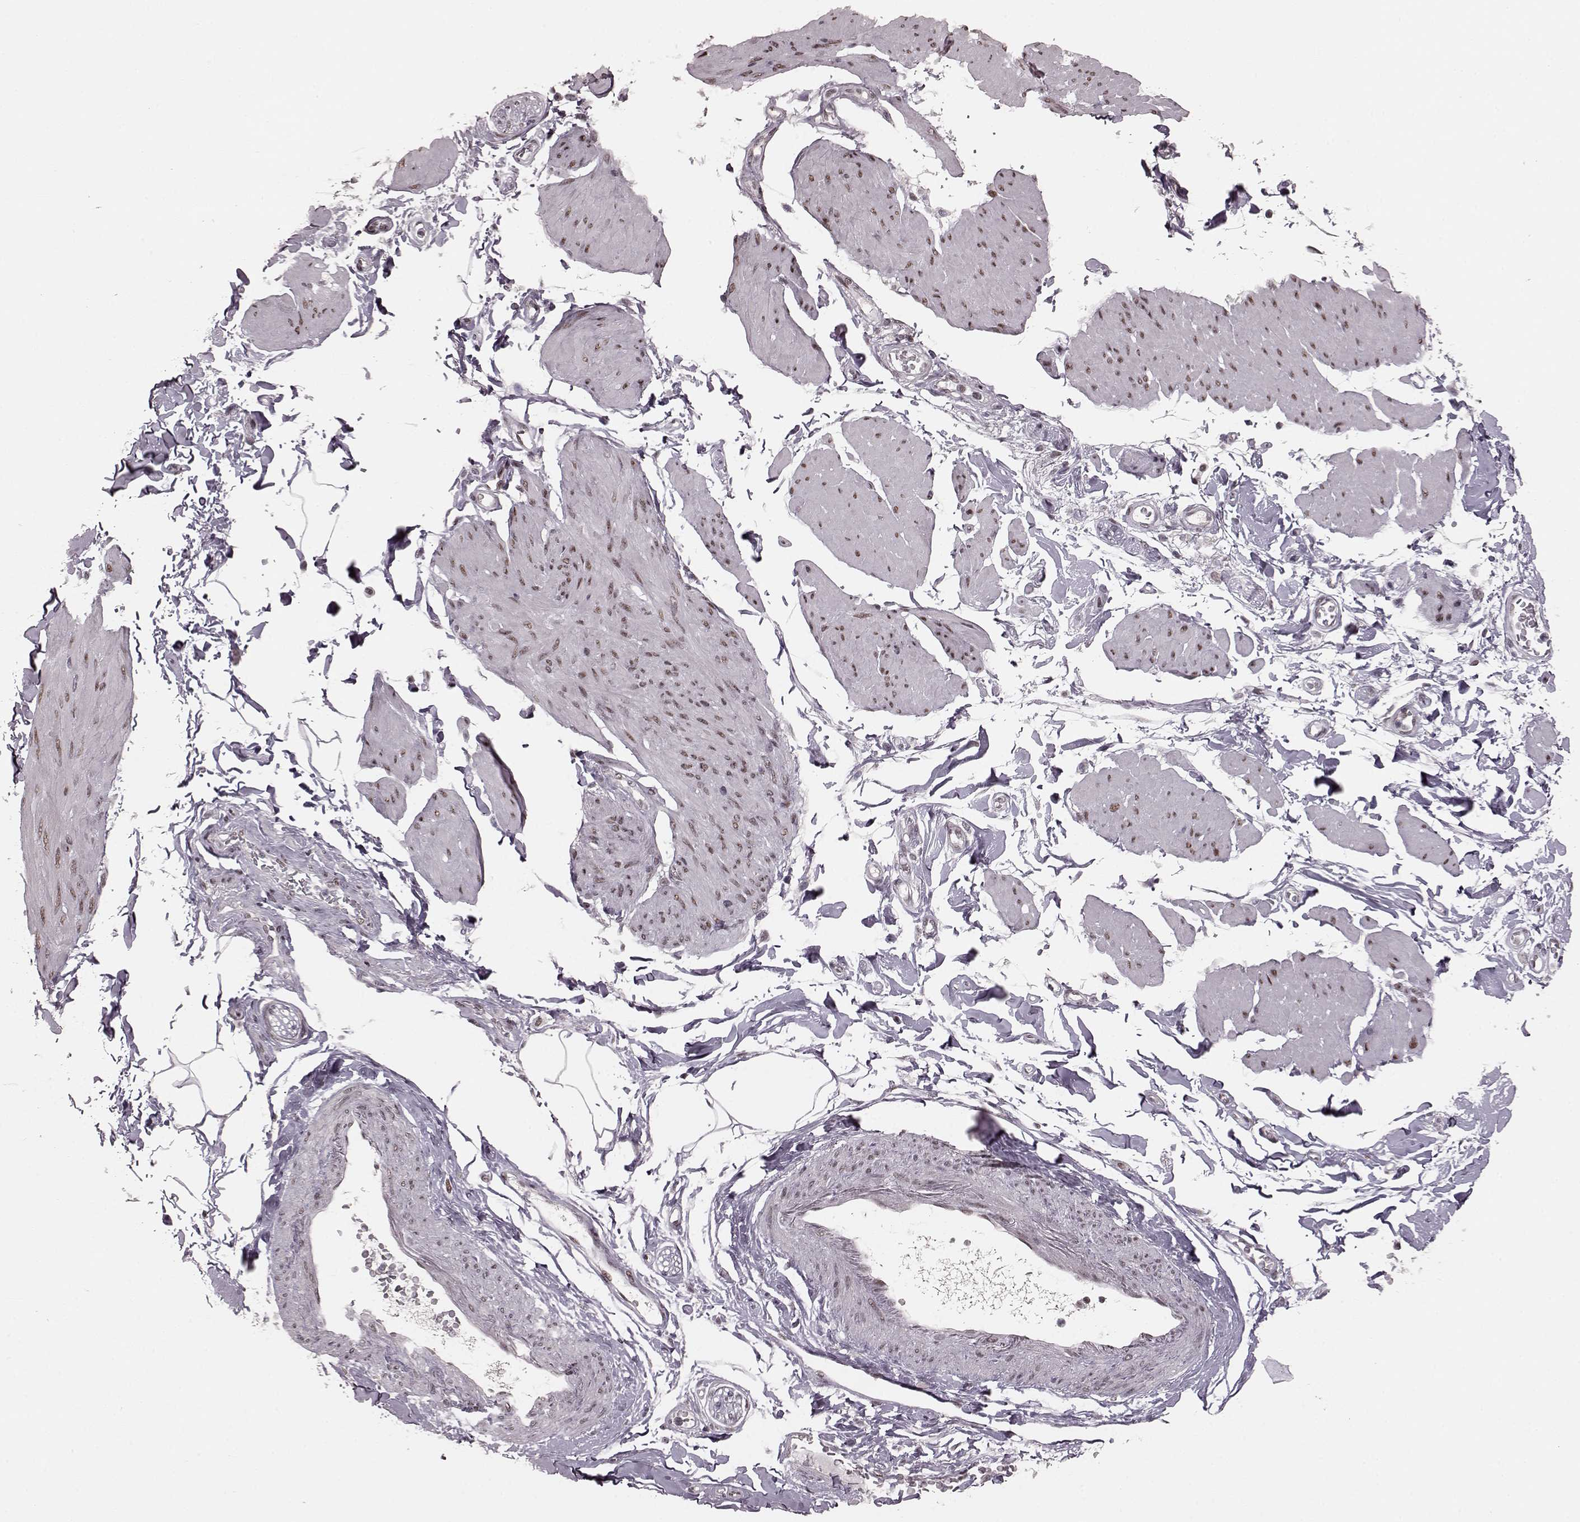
{"staining": {"intensity": "weak", "quantity": ">75%", "location": "nuclear"}, "tissue": "smooth muscle", "cell_type": "Smooth muscle cells", "image_type": "normal", "snomed": [{"axis": "morphology", "description": "Normal tissue, NOS"}, {"axis": "topography", "description": "Adipose tissue"}, {"axis": "topography", "description": "Smooth muscle"}, {"axis": "topography", "description": "Peripheral nerve tissue"}], "caption": "The image reveals a brown stain indicating the presence of a protein in the nuclear of smooth muscle cells in smooth muscle. (DAB IHC, brown staining for protein, blue staining for nuclei).", "gene": "NR2C1", "patient": {"sex": "male", "age": 83}}